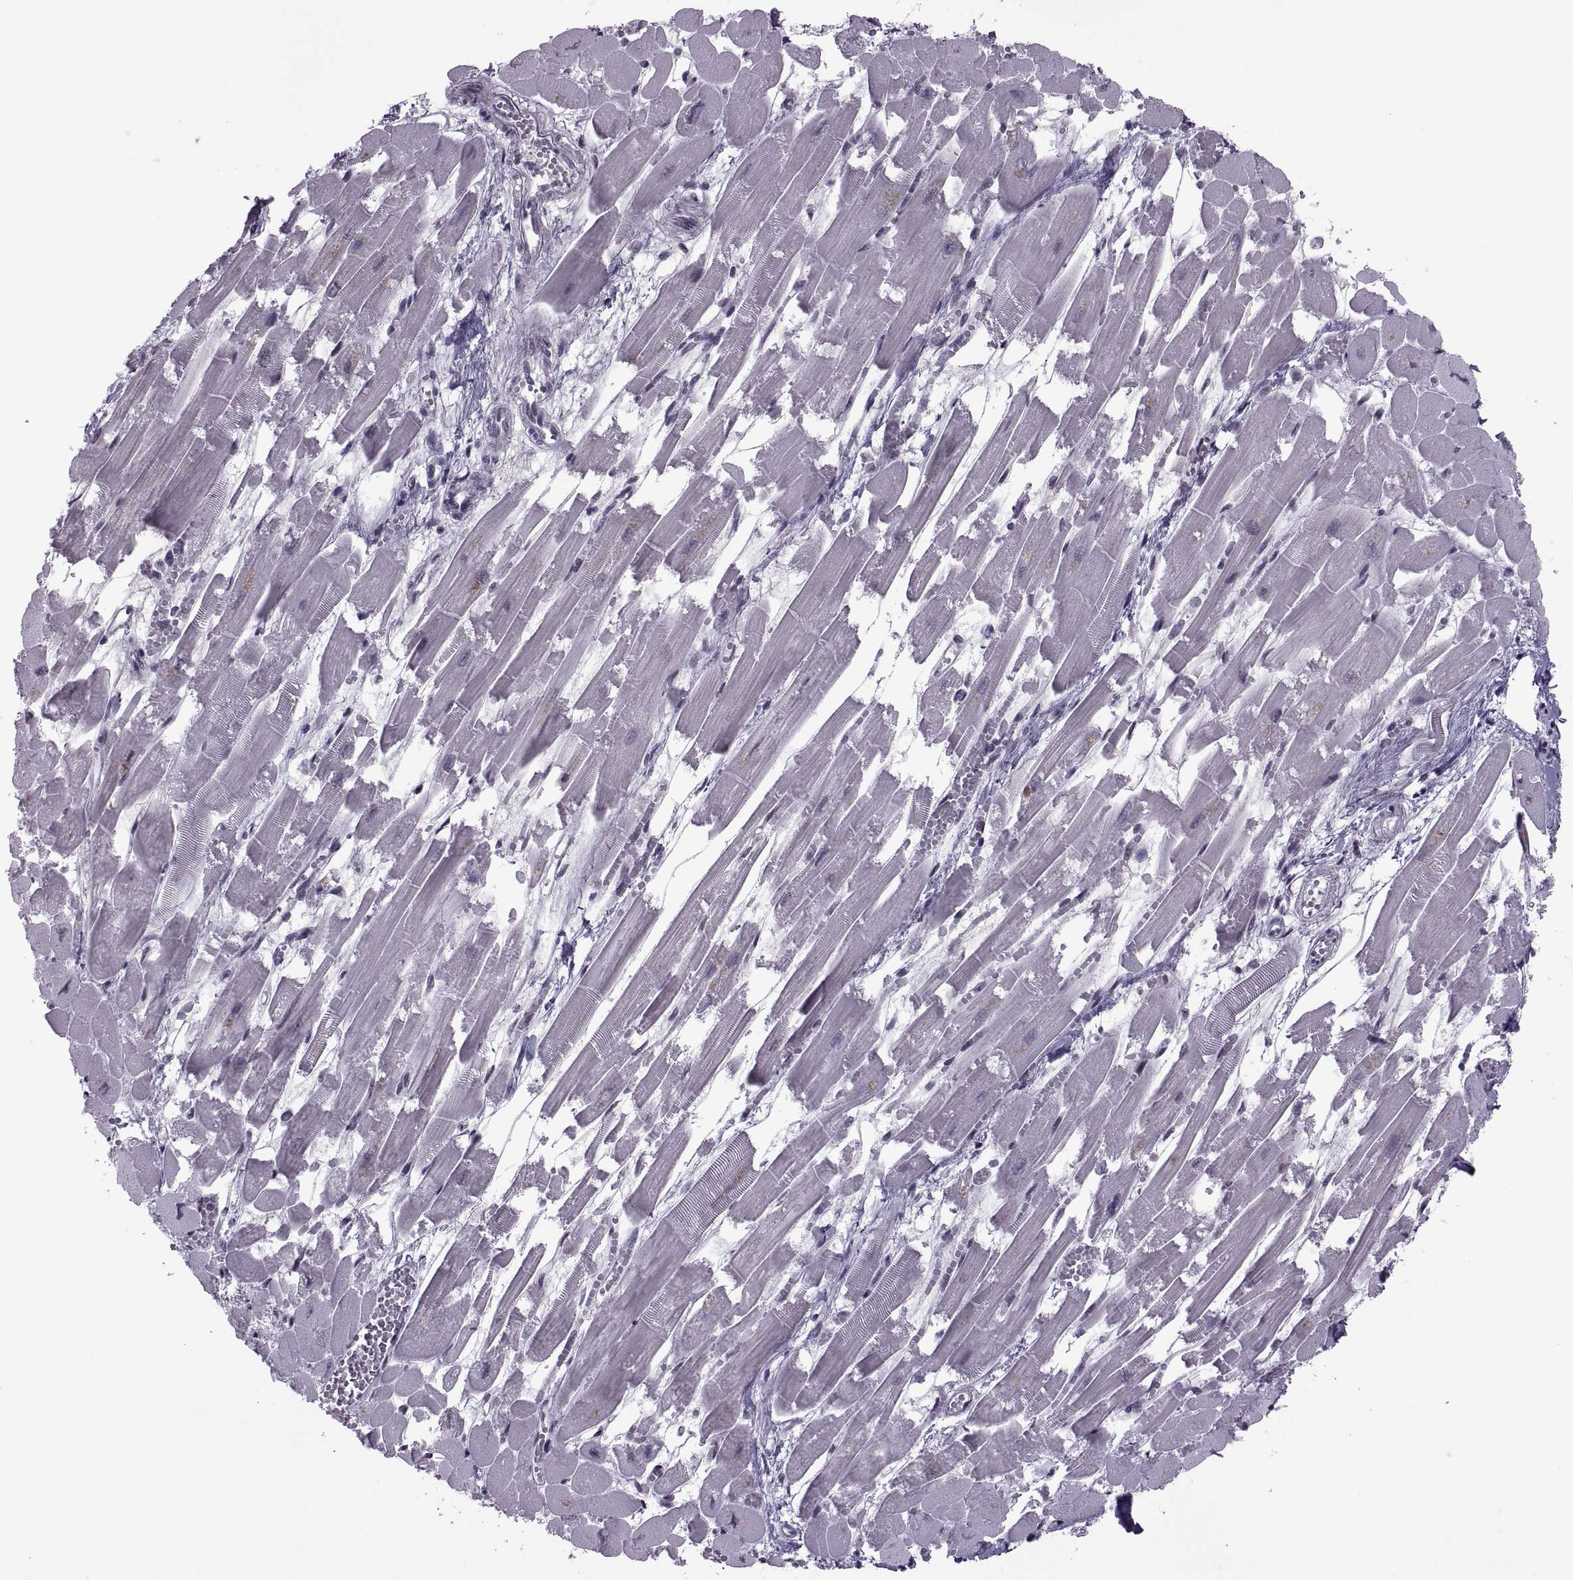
{"staining": {"intensity": "weak", "quantity": "<25%", "location": "nuclear"}, "tissue": "heart muscle", "cell_type": "Cardiomyocytes", "image_type": "normal", "snomed": [{"axis": "morphology", "description": "Normal tissue, NOS"}, {"axis": "topography", "description": "Heart"}], "caption": "Cardiomyocytes show no significant protein staining in benign heart muscle. (Brightfield microscopy of DAB IHC at high magnification).", "gene": "MAGEA4", "patient": {"sex": "female", "age": 52}}